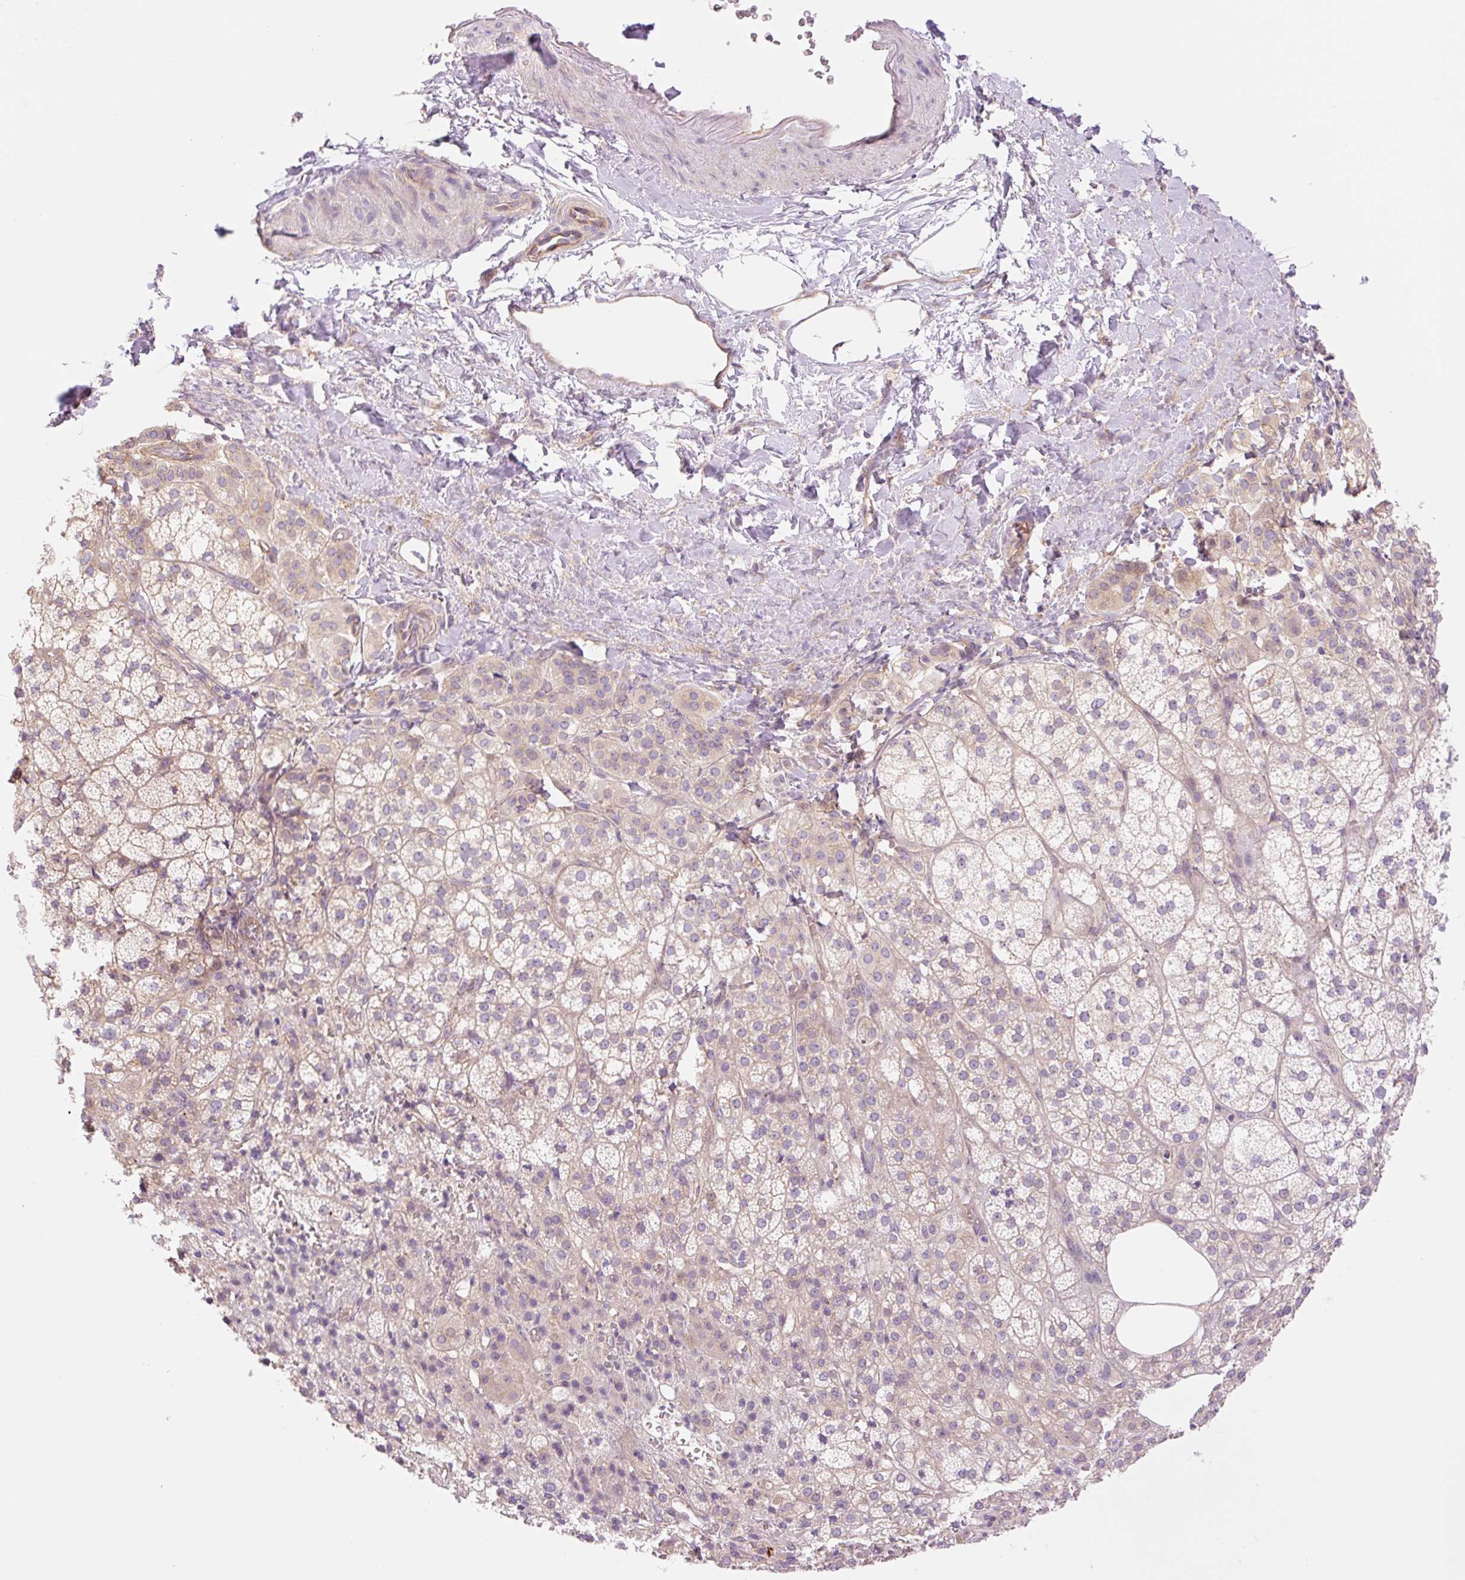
{"staining": {"intensity": "weak", "quantity": "25%-75%", "location": "cytoplasmic/membranous"}, "tissue": "adrenal gland", "cell_type": "Glandular cells", "image_type": "normal", "snomed": [{"axis": "morphology", "description": "Normal tissue, NOS"}, {"axis": "topography", "description": "Adrenal gland"}], "caption": "Brown immunohistochemical staining in unremarkable adrenal gland reveals weak cytoplasmic/membranous positivity in about 25%-75% of glandular cells. (IHC, brightfield microscopy, high magnification).", "gene": "NLRP5", "patient": {"sex": "female", "age": 60}}